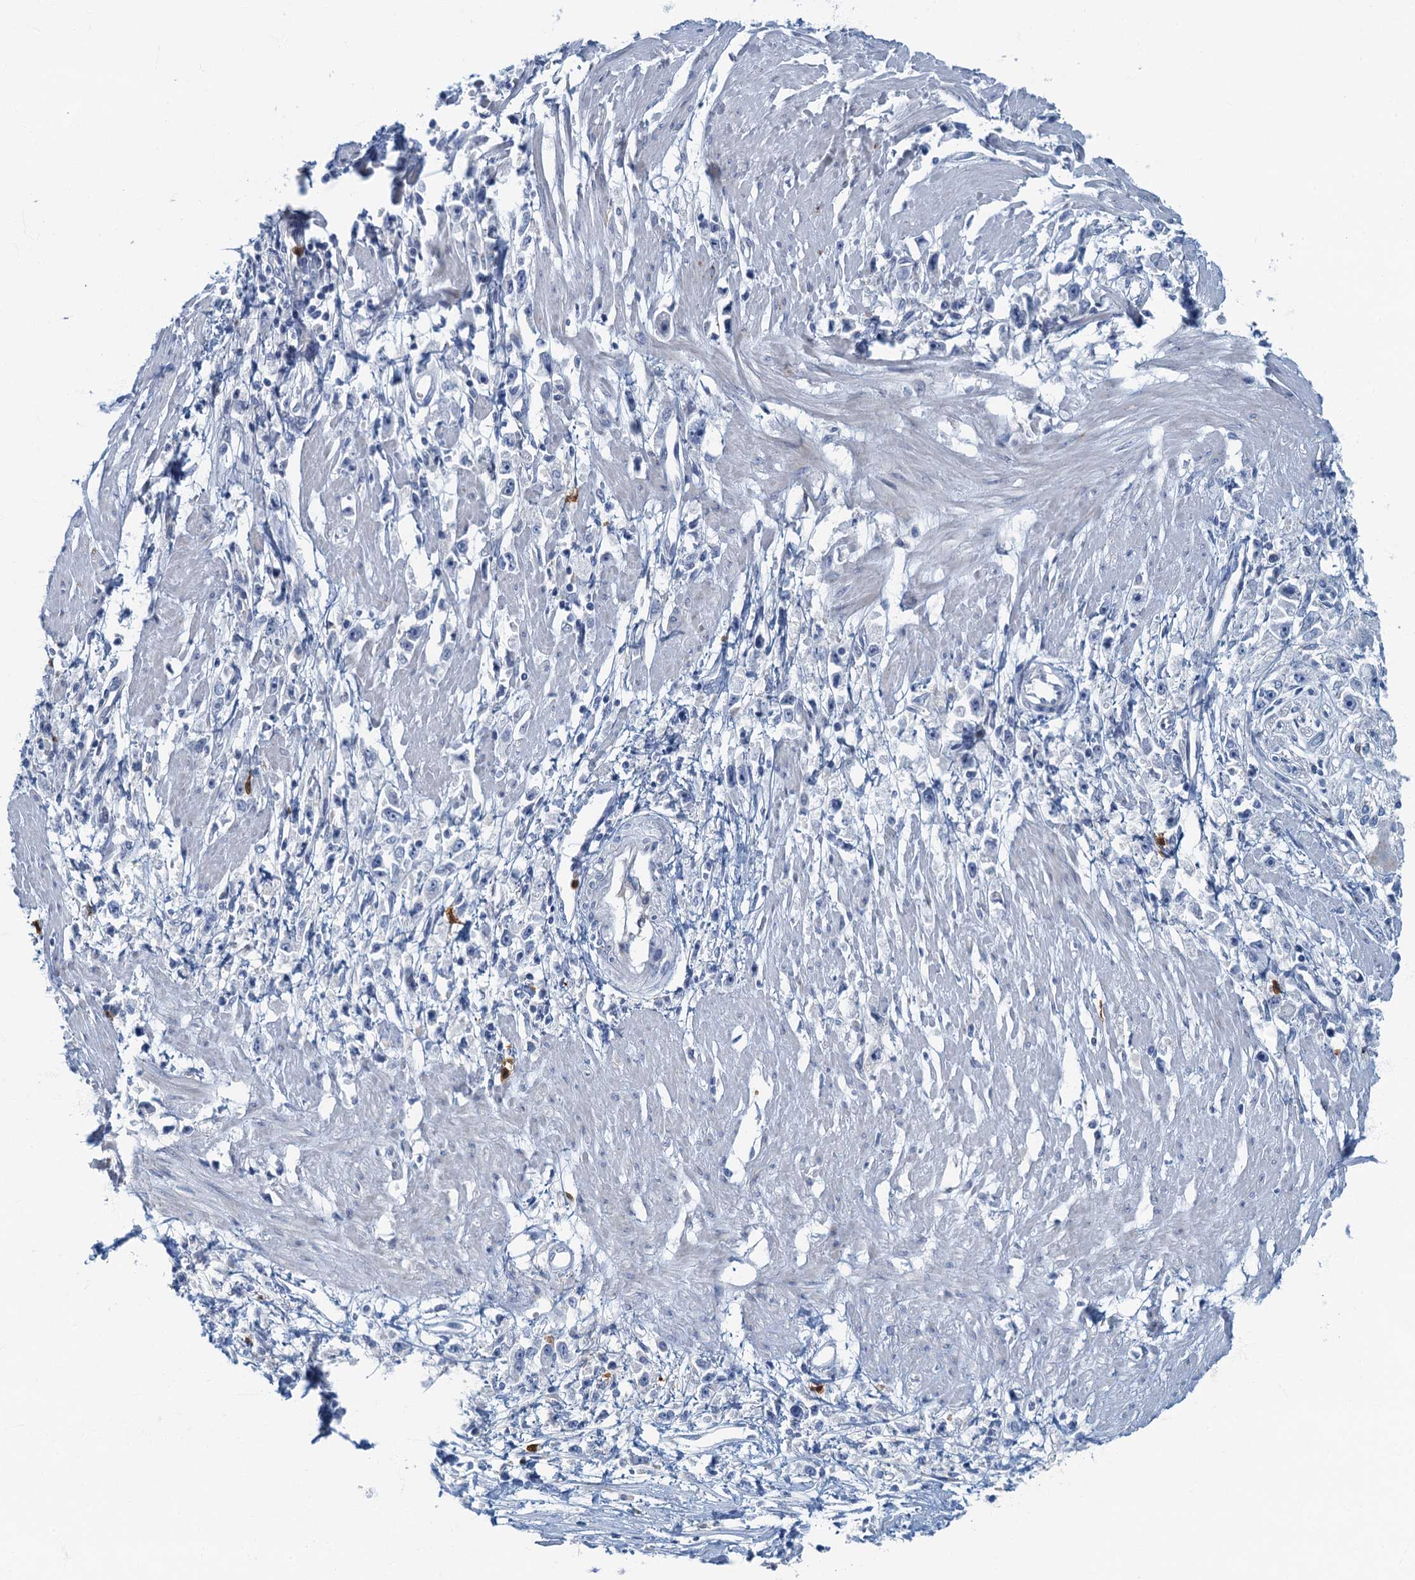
{"staining": {"intensity": "negative", "quantity": "none", "location": "none"}, "tissue": "stomach cancer", "cell_type": "Tumor cells", "image_type": "cancer", "snomed": [{"axis": "morphology", "description": "Adenocarcinoma, NOS"}, {"axis": "topography", "description": "Stomach"}], "caption": "High magnification brightfield microscopy of stomach cancer stained with DAB (brown) and counterstained with hematoxylin (blue): tumor cells show no significant positivity. The staining was performed using DAB to visualize the protein expression in brown, while the nuclei were stained in blue with hematoxylin (Magnification: 20x).", "gene": "ANKDD1A", "patient": {"sex": "female", "age": 59}}